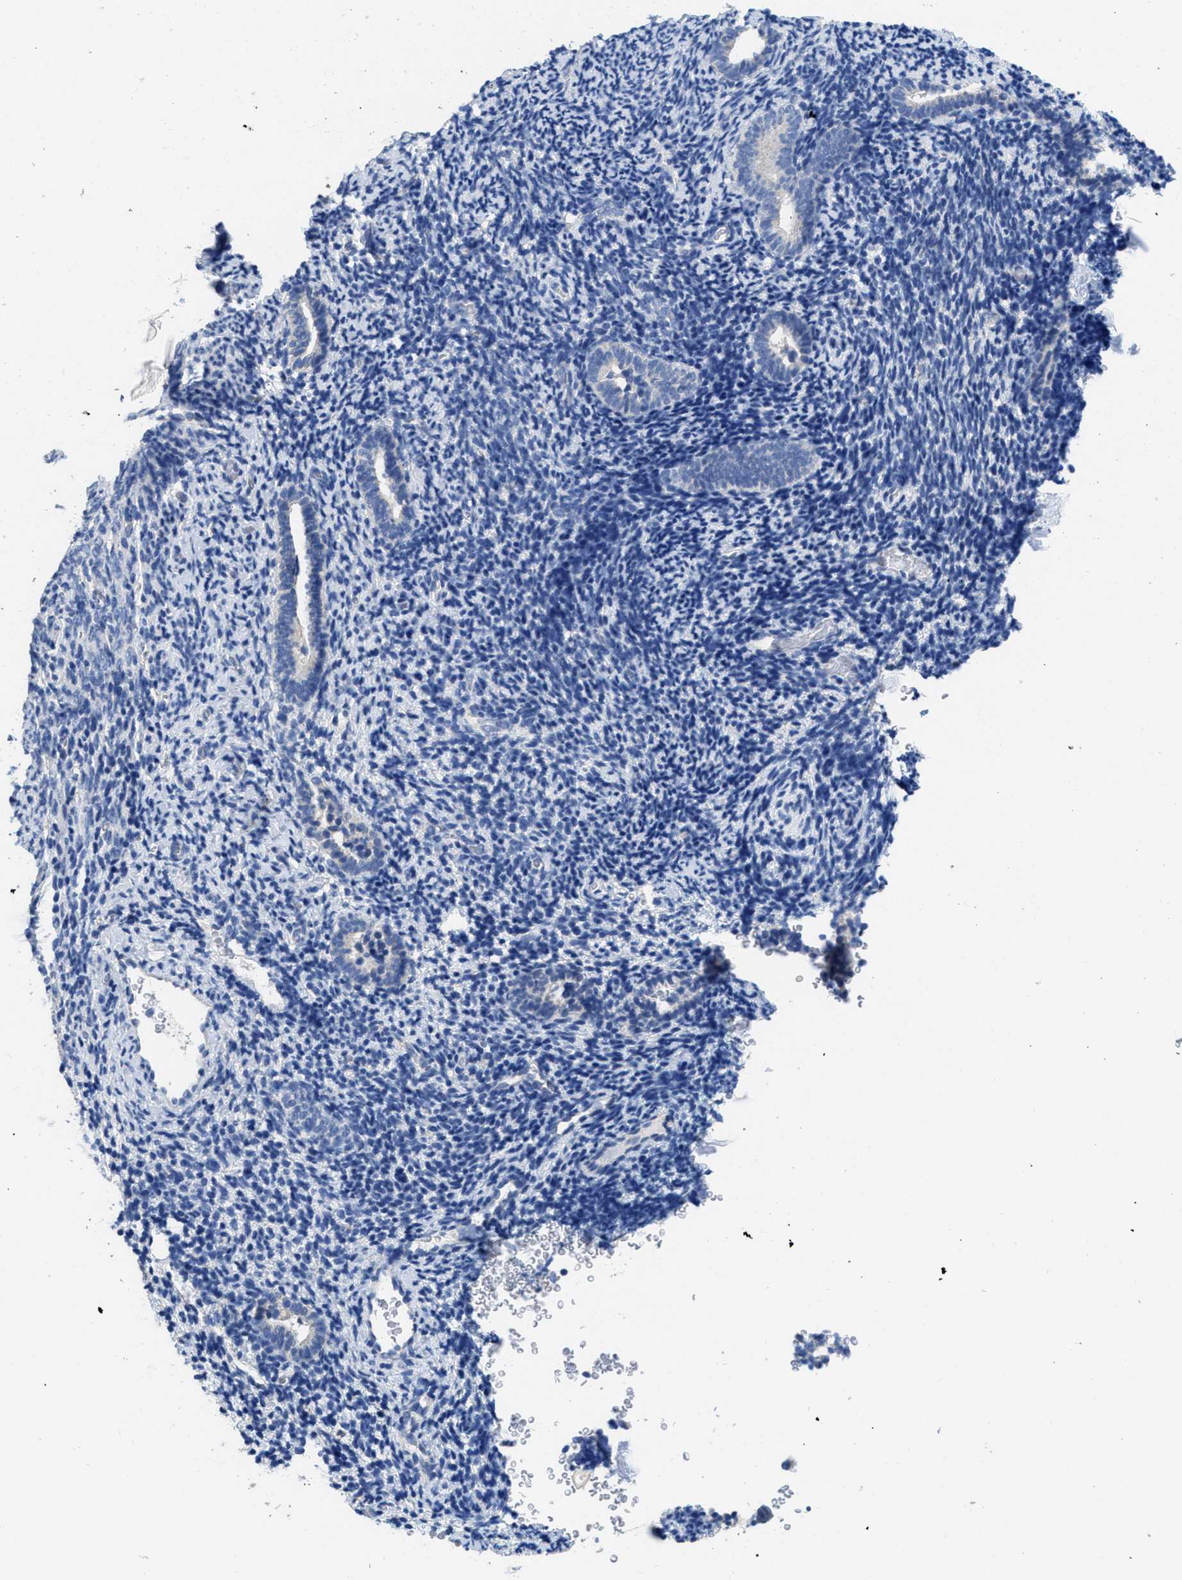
{"staining": {"intensity": "negative", "quantity": "none", "location": "none"}, "tissue": "endometrium", "cell_type": "Cells in endometrial stroma", "image_type": "normal", "snomed": [{"axis": "morphology", "description": "Normal tissue, NOS"}, {"axis": "topography", "description": "Endometrium"}], "caption": "Immunohistochemistry (IHC) photomicrograph of unremarkable endometrium: endometrium stained with DAB exhibits no significant protein staining in cells in endometrial stroma. Brightfield microscopy of IHC stained with DAB (brown) and hematoxylin (blue), captured at high magnification.", "gene": "CA9", "patient": {"sex": "female", "age": 51}}